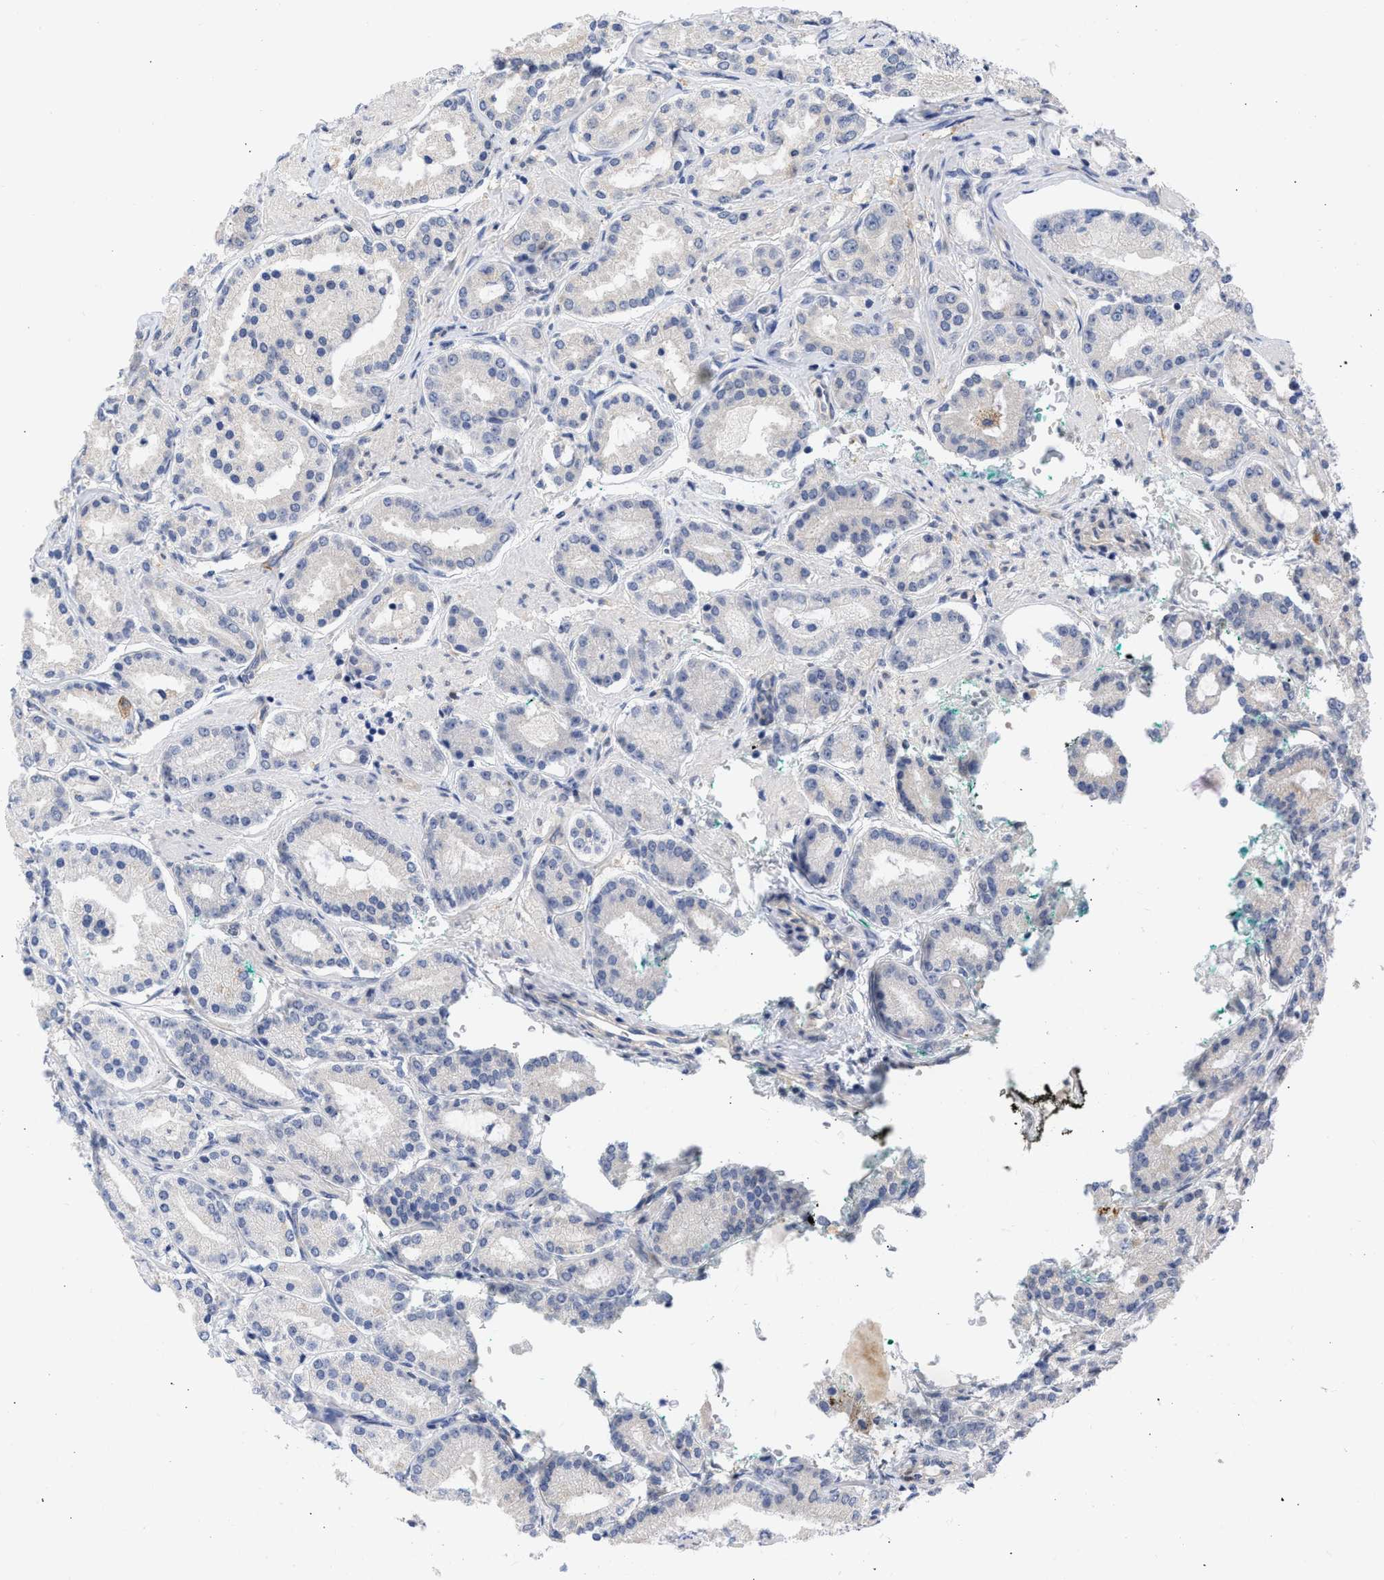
{"staining": {"intensity": "negative", "quantity": "none", "location": "none"}, "tissue": "prostate cancer", "cell_type": "Tumor cells", "image_type": "cancer", "snomed": [{"axis": "morphology", "description": "Adenocarcinoma, Low grade"}, {"axis": "topography", "description": "Prostate"}], "caption": "A high-resolution histopathology image shows immunohistochemistry (IHC) staining of prostate adenocarcinoma (low-grade), which exhibits no significant expression in tumor cells.", "gene": "THRA", "patient": {"sex": "male", "age": 63}}